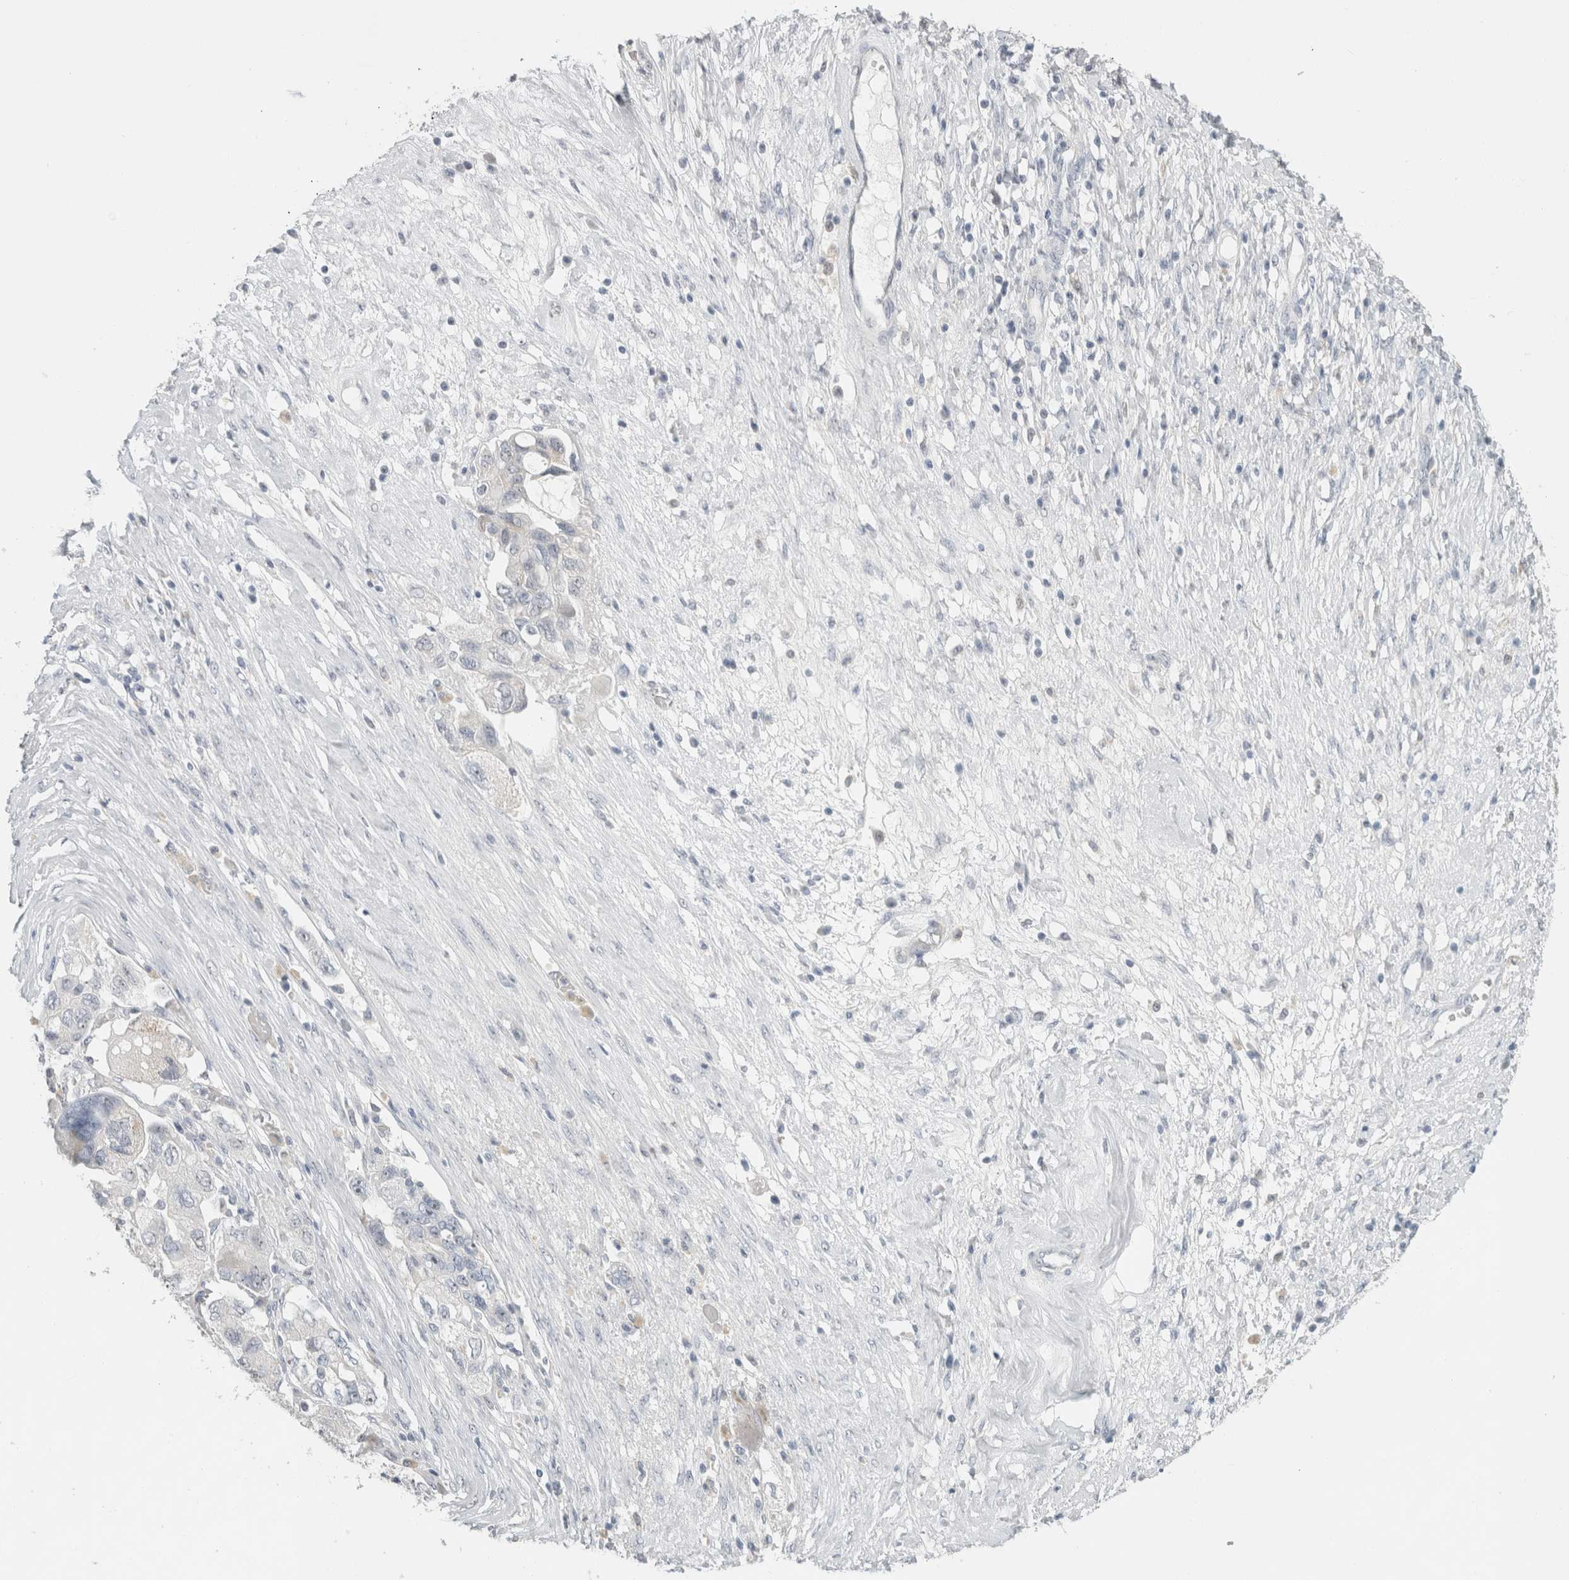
{"staining": {"intensity": "negative", "quantity": "none", "location": "none"}, "tissue": "ovarian cancer", "cell_type": "Tumor cells", "image_type": "cancer", "snomed": [{"axis": "morphology", "description": "Carcinoma, NOS"}, {"axis": "morphology", "description": "Cystadenocarcinoma, serous, NOS"}, {"axis": "topography", "description": "Ovary"}], "caption": "DAB immunohistochemical staining of human carcinoma (ovarian) shows no significant positivity in tumor cells.", "gene": "FMR1NB", "patient": {"sex": "female", "age": 69}}